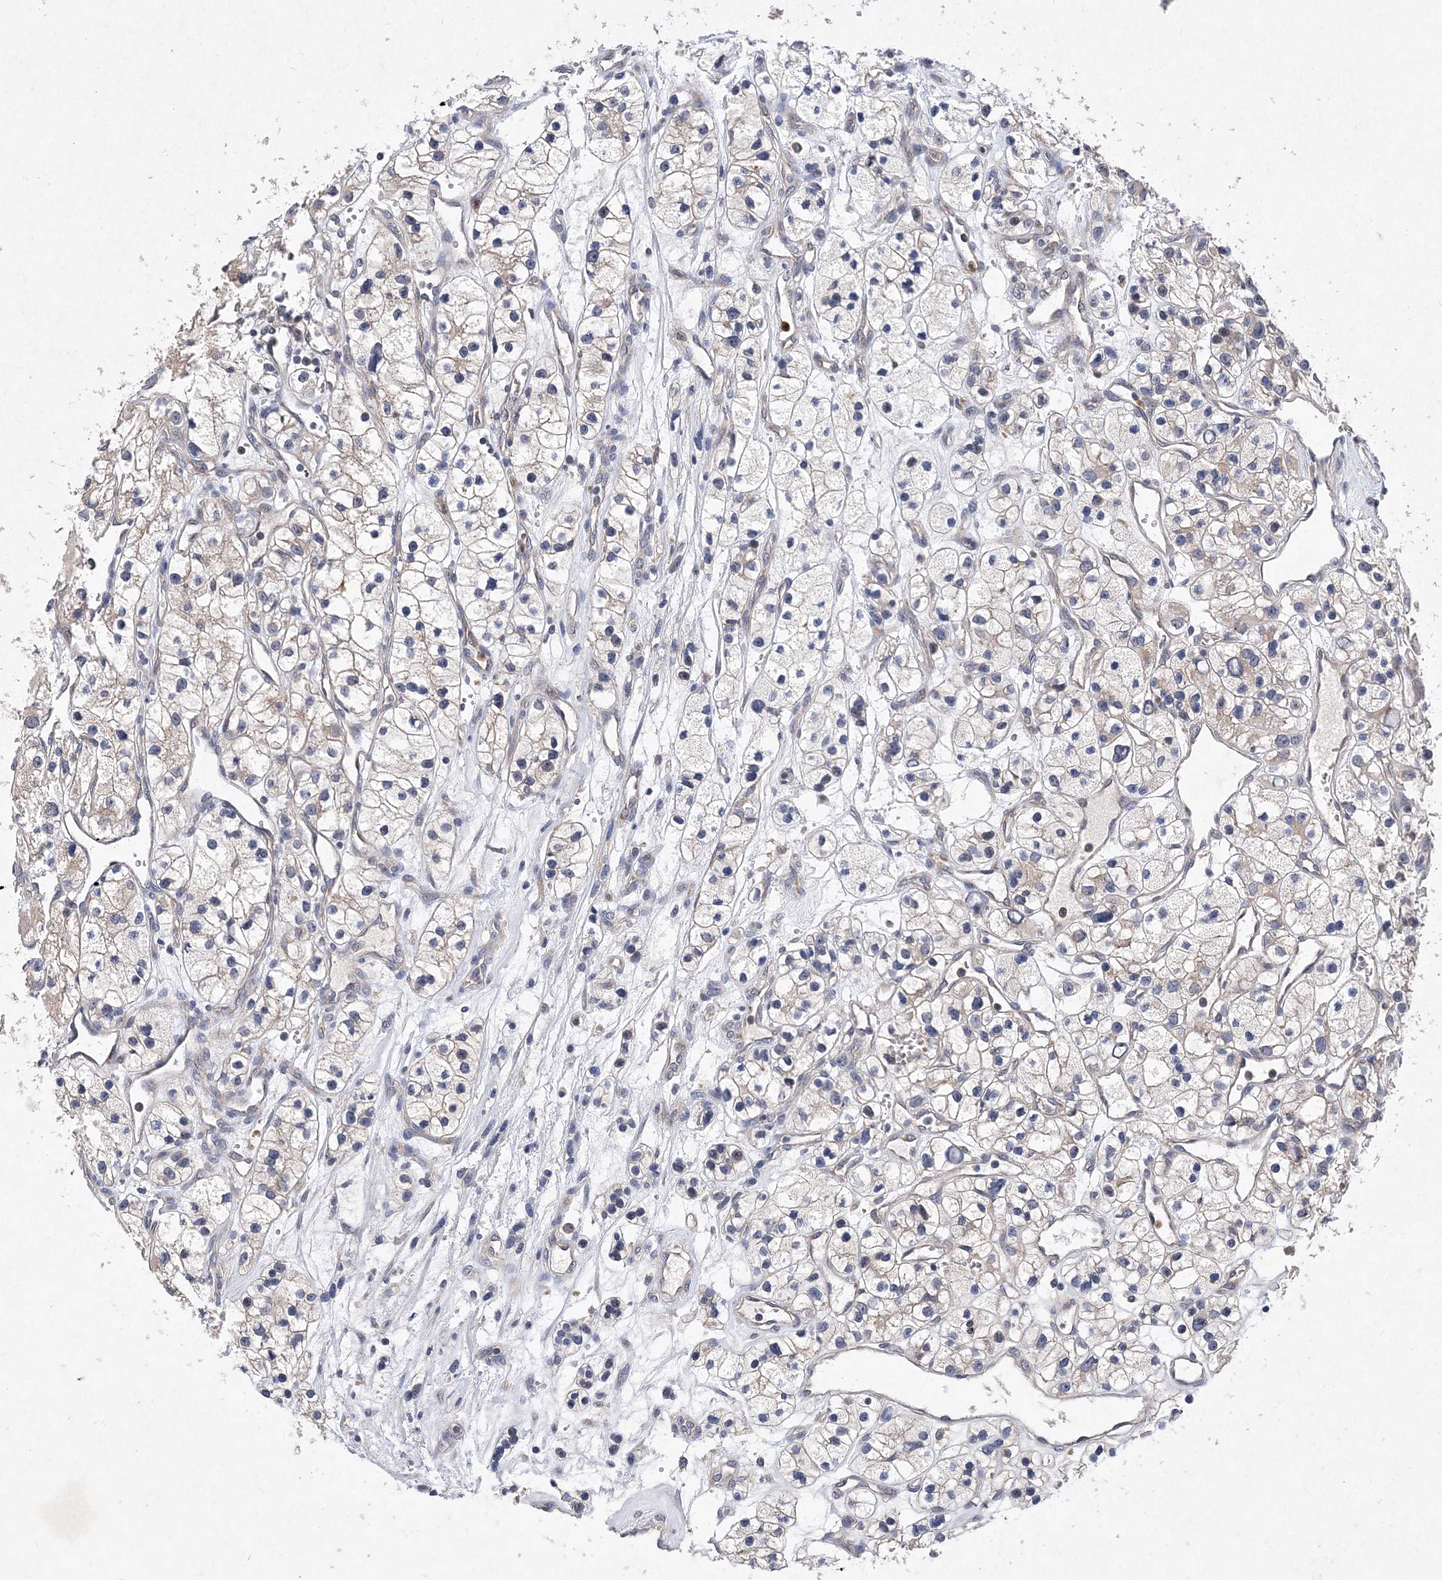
{"staining": {"intensity": "negative", "quantity": "none", "location": "none"}, "tissue": "renal cancer", "cell_type": "Tumor cells", "image_type": "cancer", "snomed": [{"axis": "morphology", "description": "Adenocarcinoma, NOS"}, {"axis": "topography", "description": "Kidney"}], "caption": "The image displays no significant positivity in tumor cells of adenocarcinoma (renal).", "gene": "PROSER1", "patient": {"sex": "female", "age": 57}}